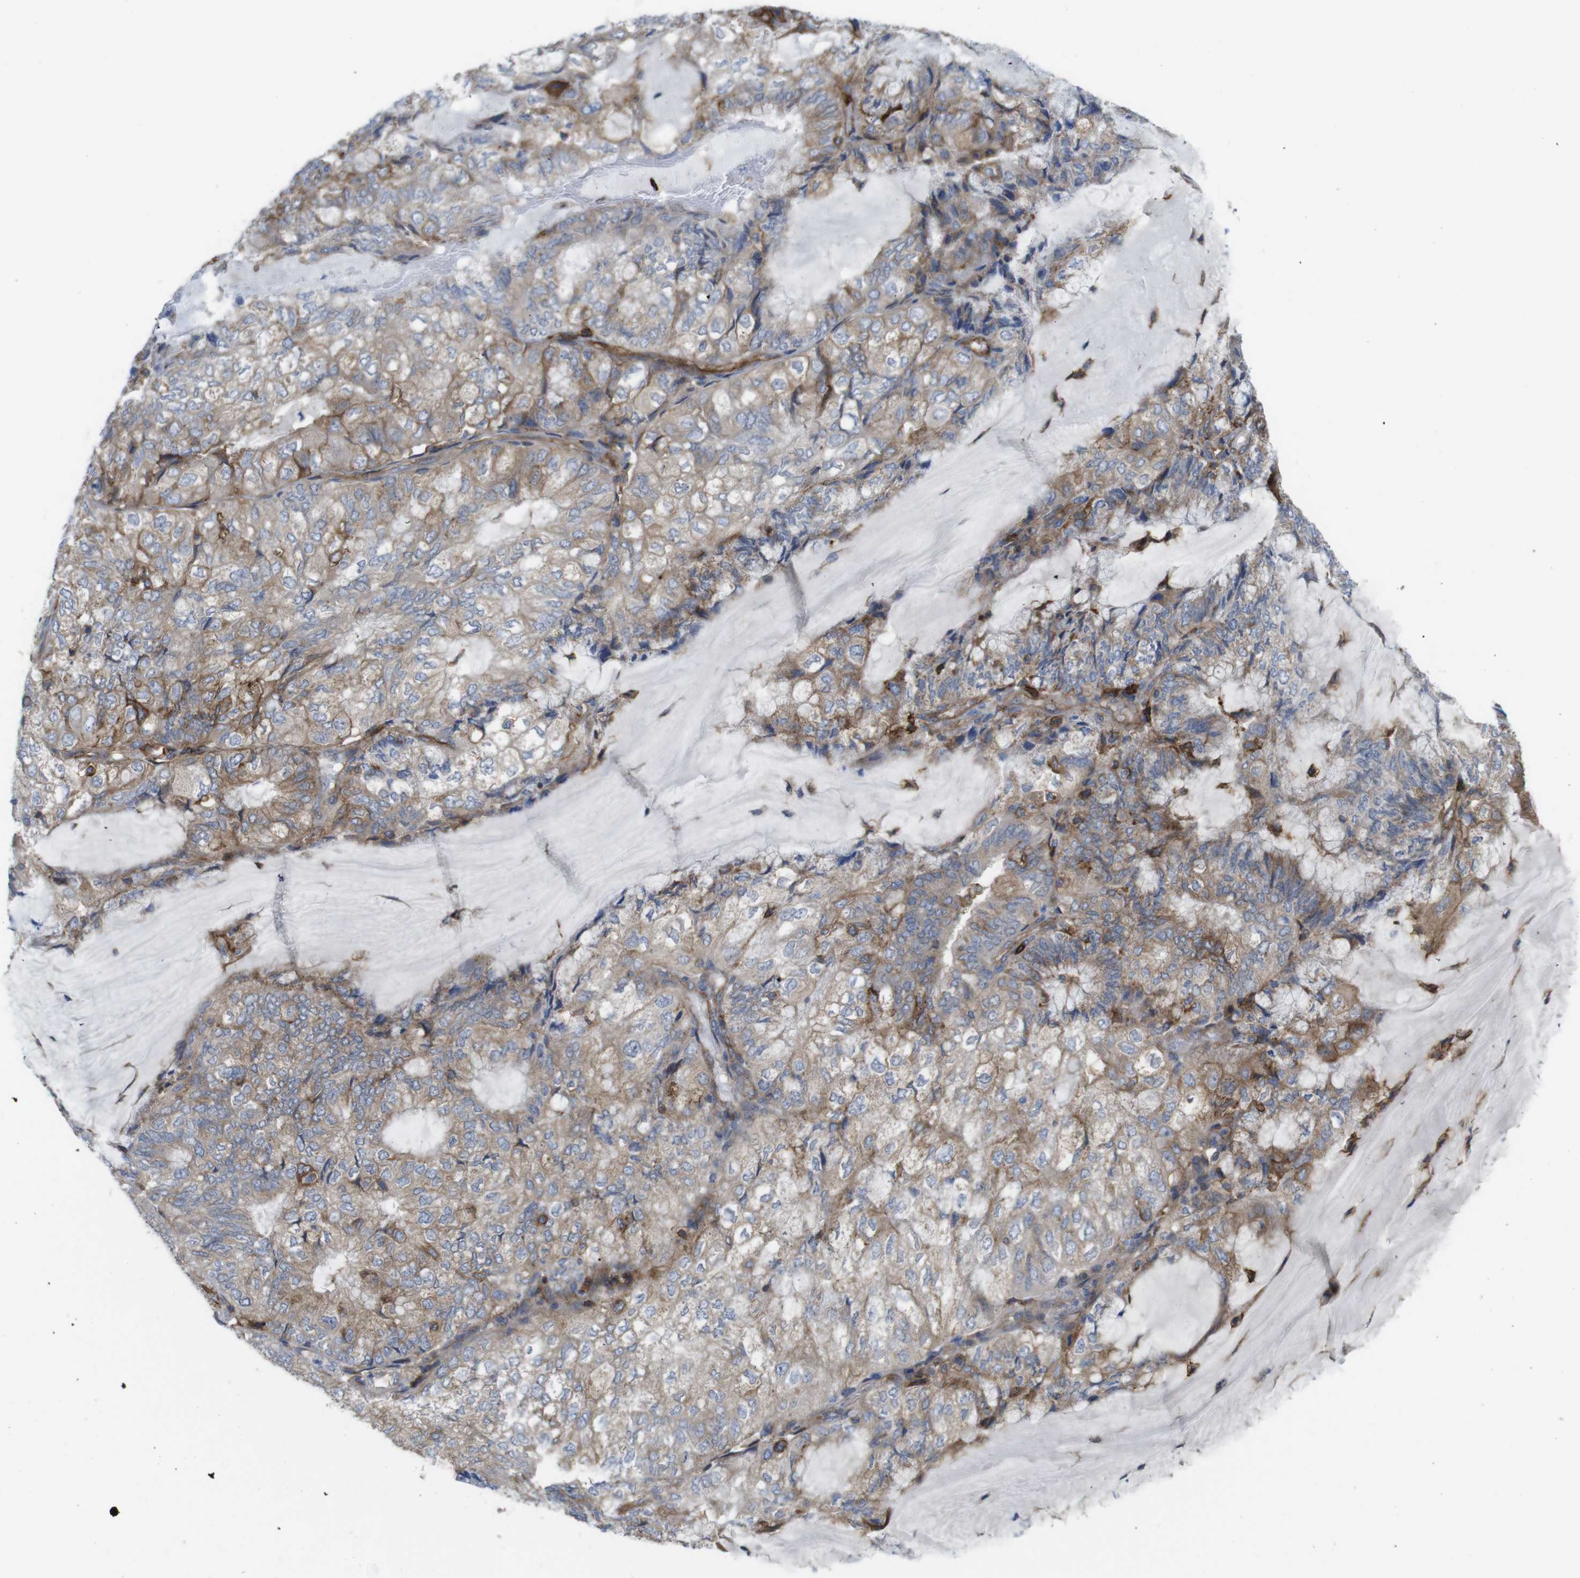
{"staining": {"intensity": "moderate", "quantity": ">75%", "location": "cytoplasmic/membranous"}, "tissue": "endometrial cancer", "cell_type": "Tumor cells", "image_type": "cancer", "snomed": [{"axis": "morphology", "description": "Adenocarcinoma, NOS"}, {"axis": "topography", "description": "Endometrium"}], "caption": "Immunohistochemical staining of human endometrial cancer (adenocarcinoma) exhibits medium levels of moderate cytoplasmic/membranous protein staining in approximately >75% of tumor cells. (IHC, brightfield microscopy, high magnification).", "gene": "CCR6", "patient": {"sex": "female", "age": 81}}